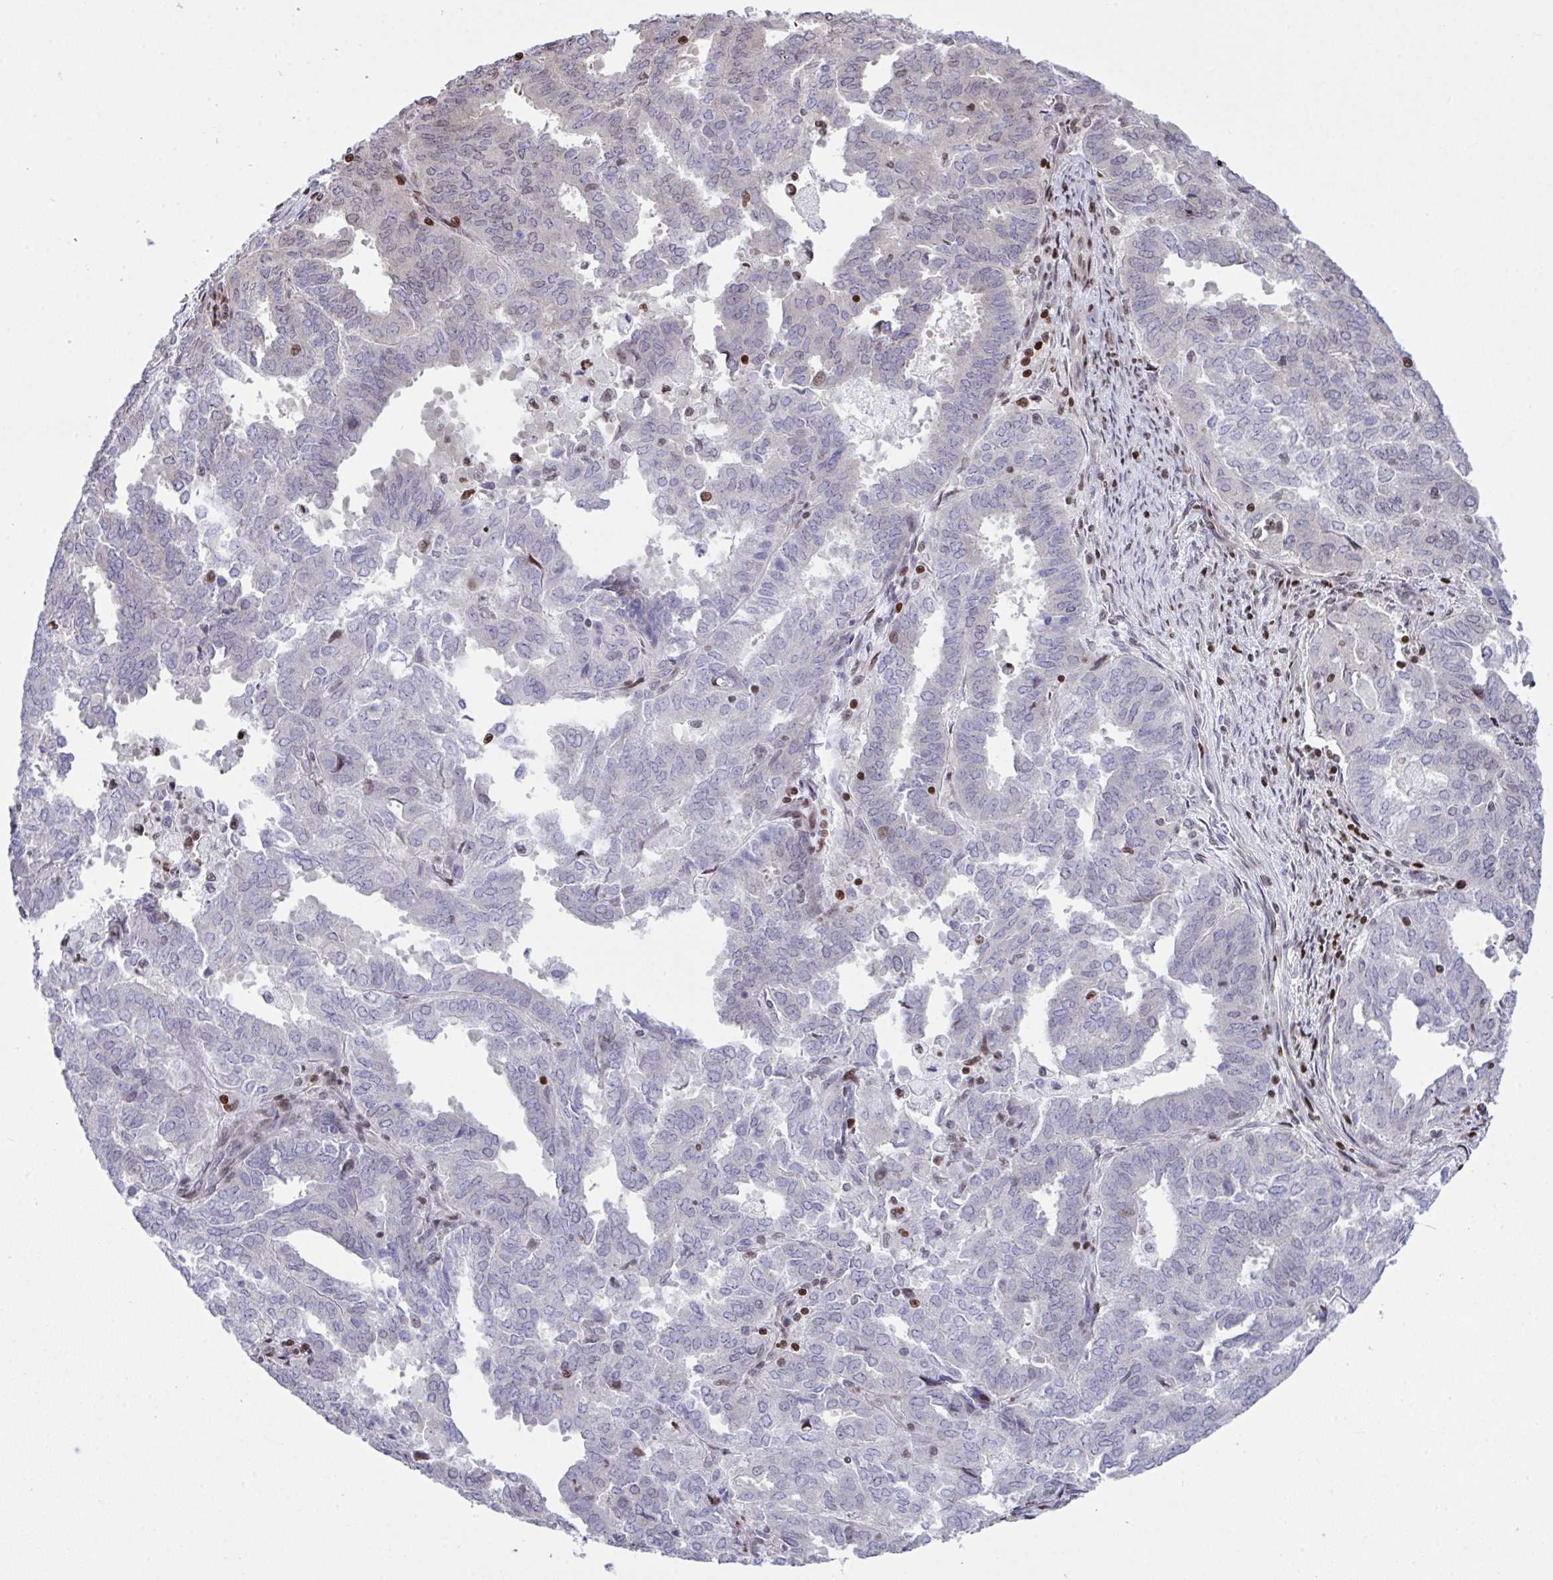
{"staining": {"intensity": "negative", "quantity": "none", "location": "none"}, "tissue": "endometrial cancer", "cell_type": "Tumor cells", "image_type": "cancer", "snomed": [{"axis": "morphology", "description": "Adenocarcinoma, NOS"}, {"axis": "topography", "description": "Endometrium"}], "caption": "DAB immunohistochemical staining of endometrial cancer shows no significant staining in tumor cells. Nuclei are stained in blue.", "gene": "RAPGEF5", "patient": {"sex": "female", "age": 72}}